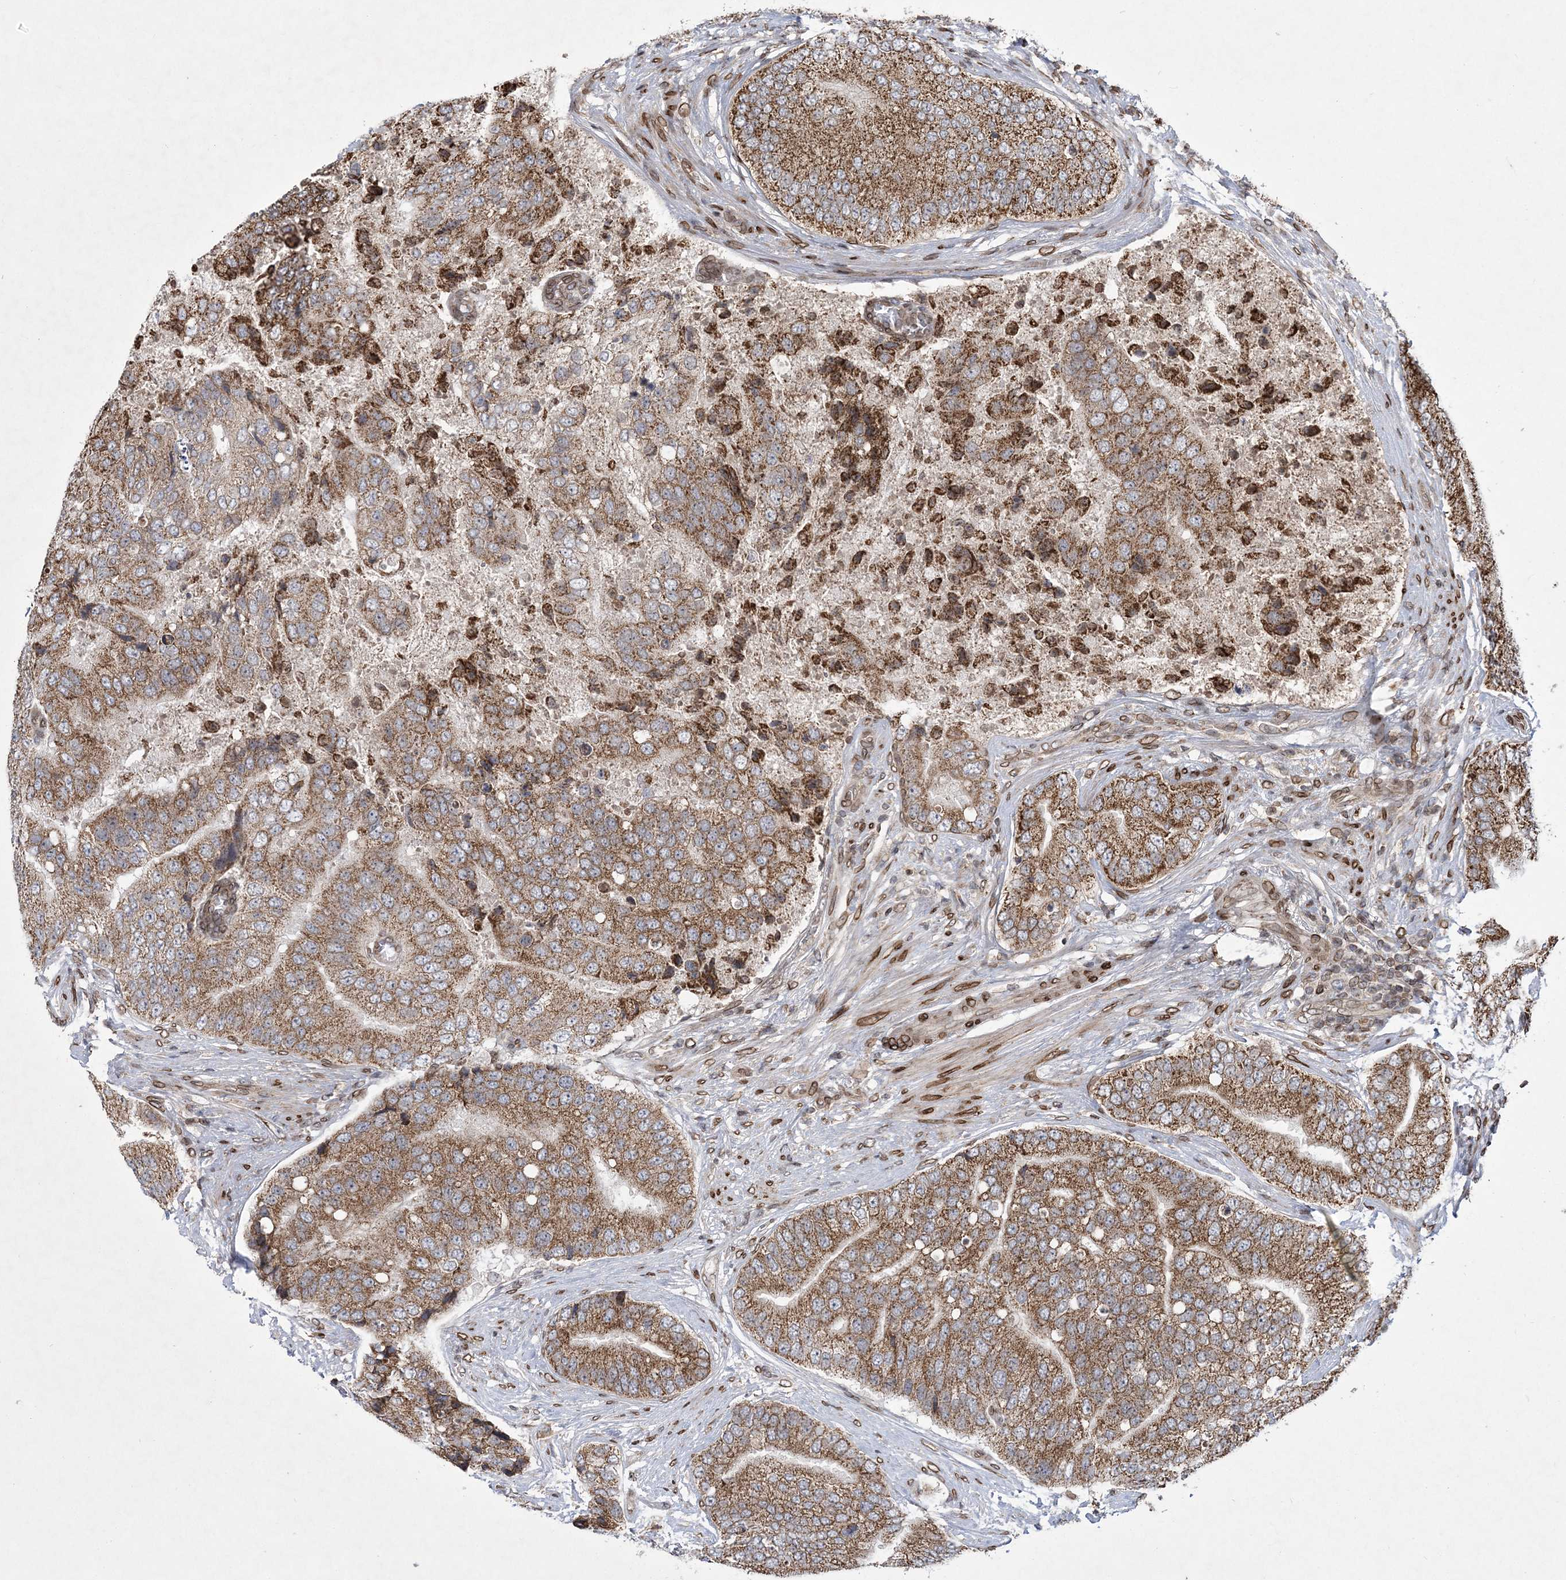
{"staining": {"intensity": "moderate", "quantity": ">75%", "location": "cytoplasmic/membranous"}, "tissue": "prostate cancer", "cell_type": "Tumor cells", "image_type": "cancer", "snomed": [{"axis": "morphology", "description": "Adenocarcinoma, High grade"}, {"axis": "topography", "description": "Prostate"}], "caption": "IHC photomicrograph of prostate high-grade adenocarcinoma stained for a protein (brown), which reveals medium levels of moderate cytoplasmic/membranous staining in approximately >75% of tumor cells.", "gene": "DNAJC27", "patient": {"sex": "male", "age": 70}}